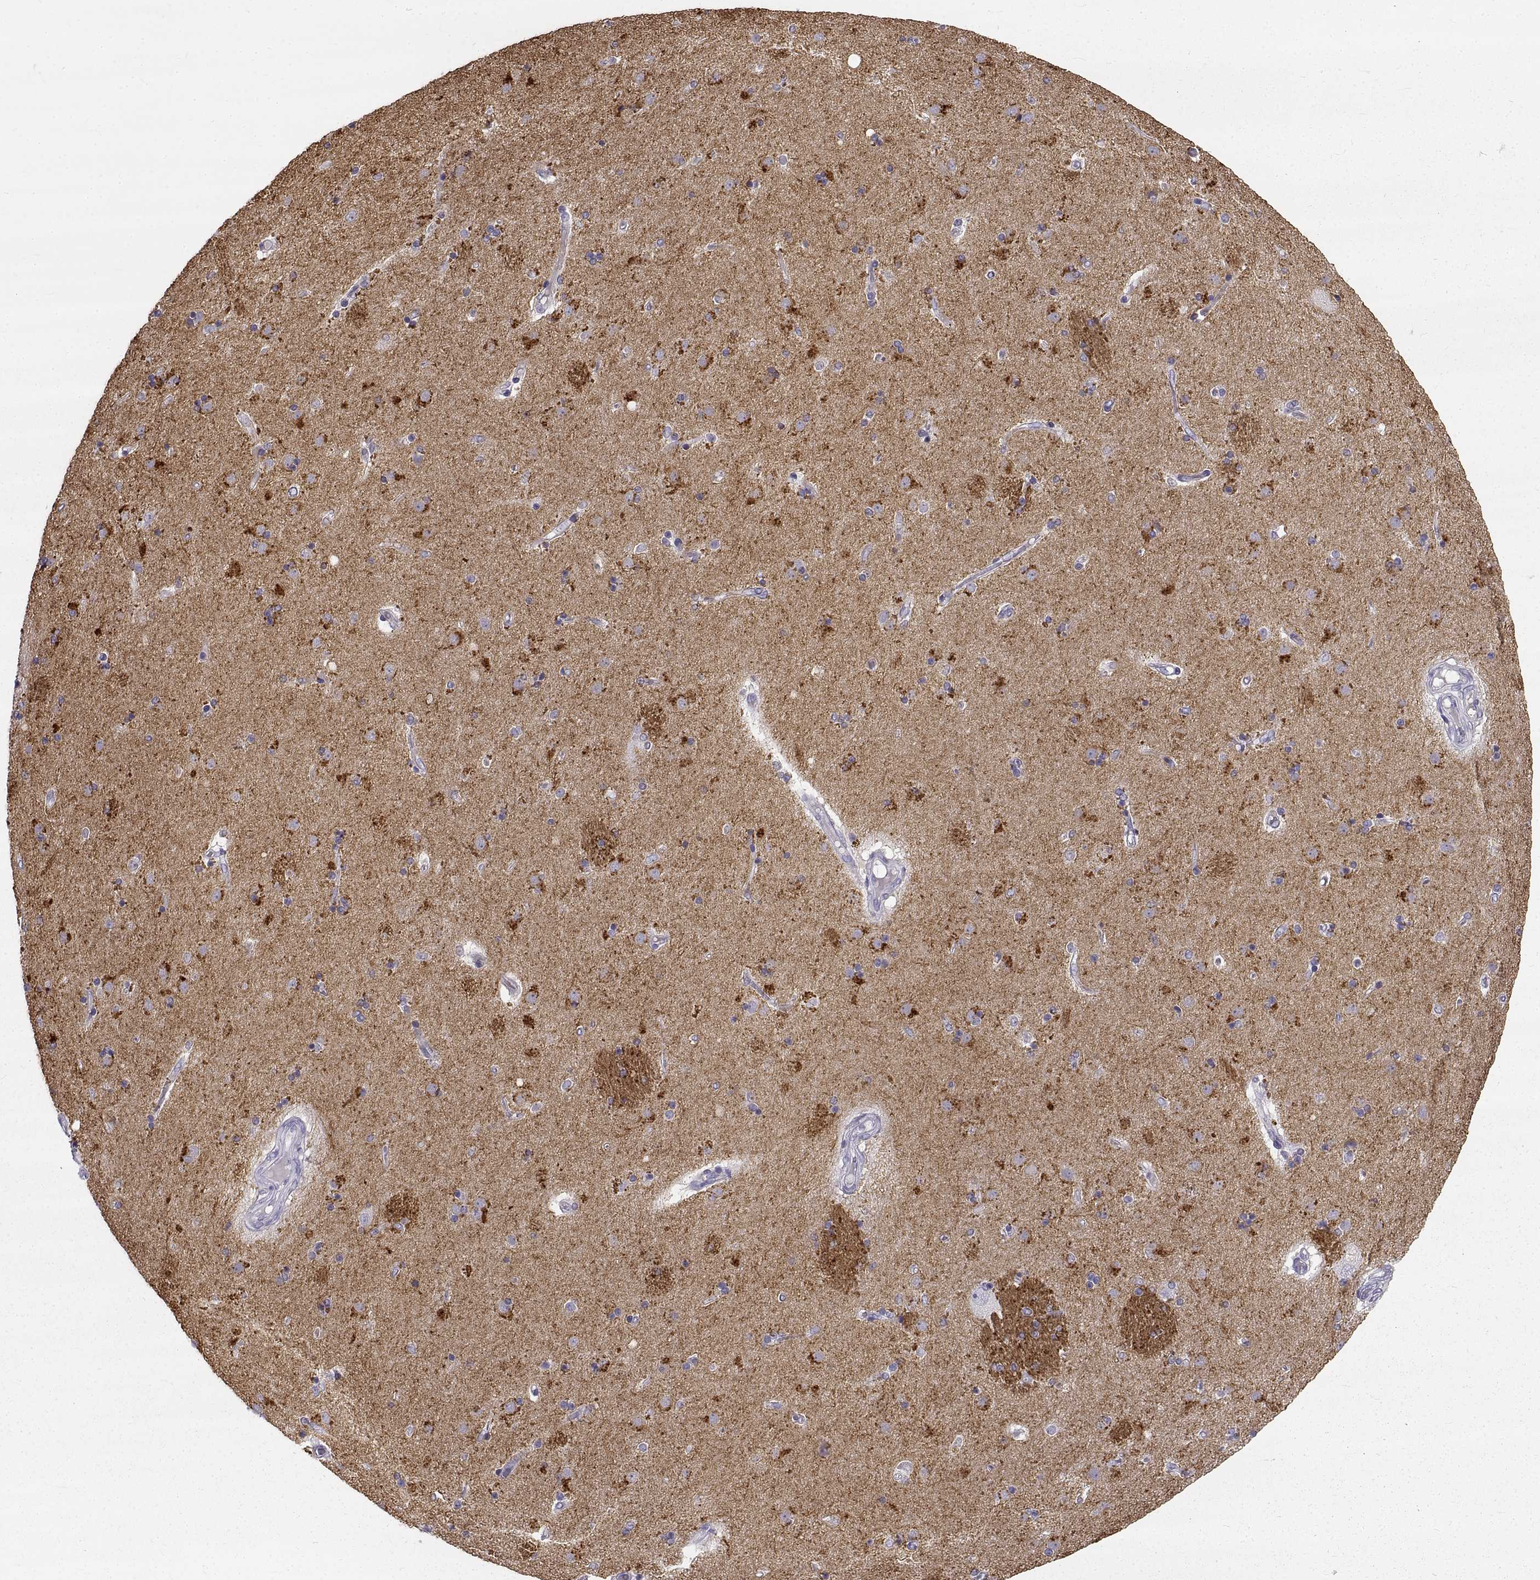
{"staining": {"intensity": "moderate", "quantity": "<25%", "location": "cytoplasmic/membranous"}, "tissue": "caudate", "cell_type": "Glial cells", "image_type": "normal", "snomed": [{"axis": "morphology", "description": "Normal tissue, NOS"}, {"axis": "topography", "description": "Lateral ventricle wall"}], "caption": "Immunohistochemical staining of unremarkable caudate reveals low levels of moderate cytoplasmic/membranous expression in about <25% of glial cells.", "gene": "GNG12", "patient": {"sex": "male", "age": 54}}